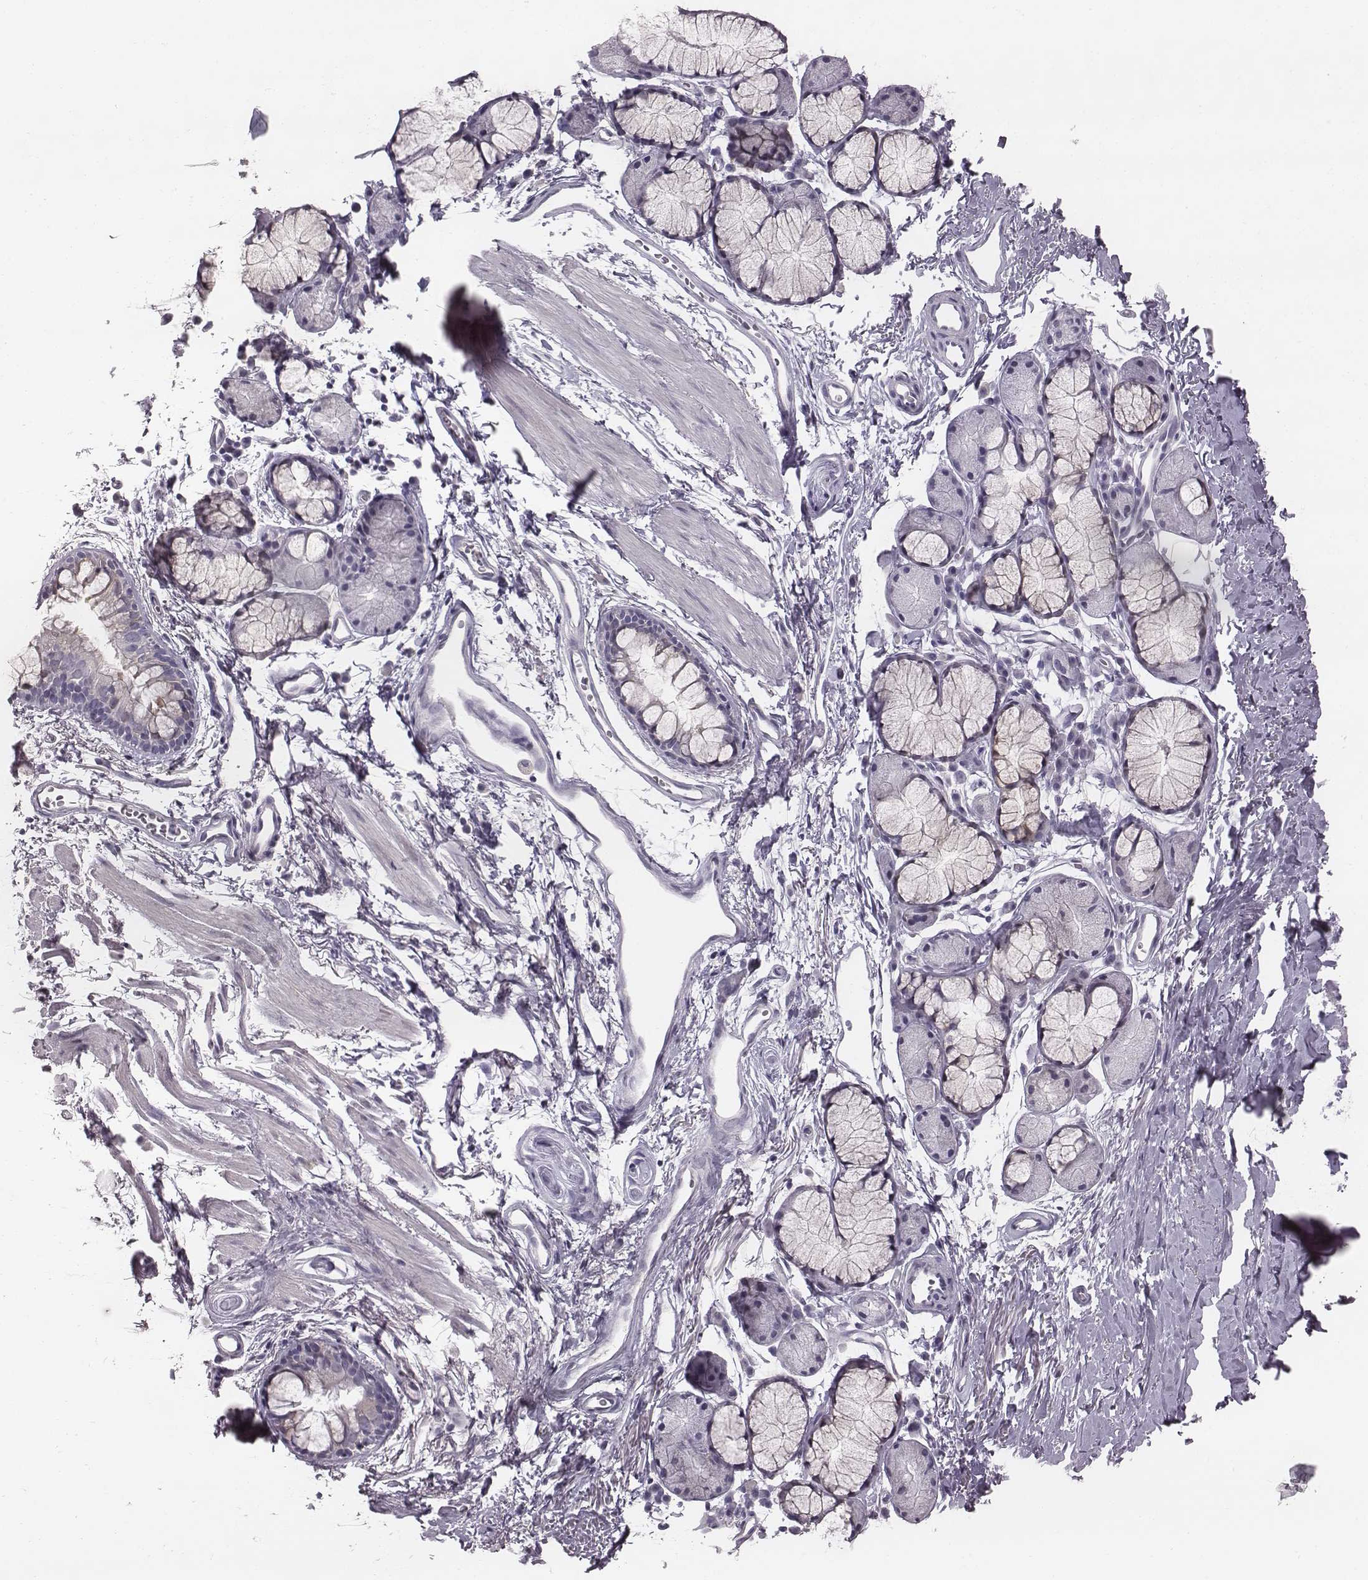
{"staining": {"intensity": "negative", "quantity": "none", "location": "none"}, "tissue": "soft tissue", "cell_type": "Chondrocytes", "image_type": "normal", "snomed": [{"axis": "morphology", "description": "Normal tissue, NOS"}, {"axis": "topography", "description": "Cartilage tissue"}, {"axis": "topography", "description": "Bronchus"}], "caption": "Immunohistochemistry (IHC) of normal soft tissue exhibits no positivity in chondrocytes. Brightfield microscopy of immunohistochemistry (IHC) stained with DAB (brown) and hematoxylin (blue), captured at high magnification.", "gene": "ENSG00000284762", "patient": {"sex": "female", "age": 79}}